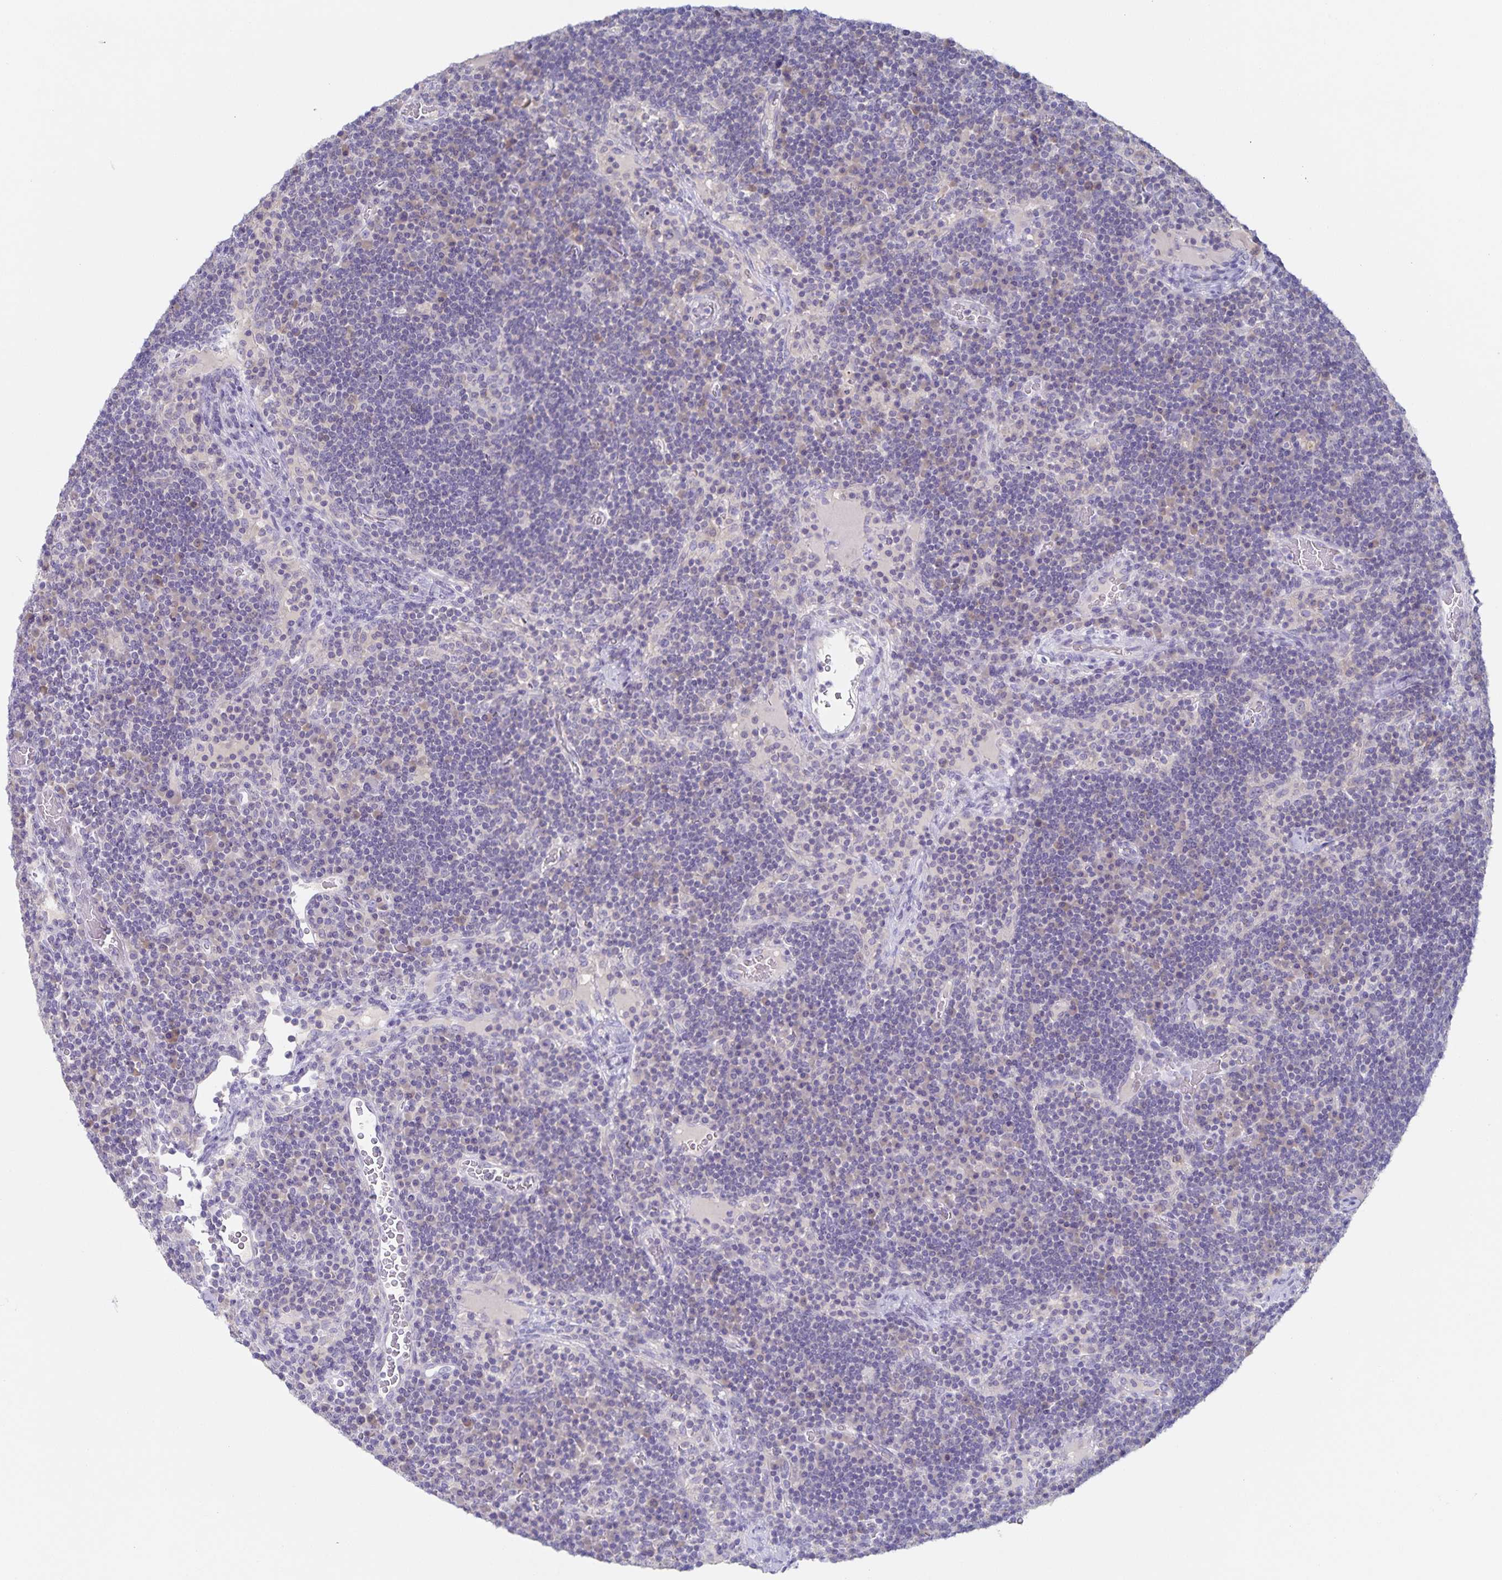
{"staining": {"intensity": "negative", "quantity": "none", "location": "none"}, "tissue": "lymph node", "cell_type": "Germinal center cells", "image_type": "normal", "snomed": [{"axis": "morphology", "description": "Normal tissue, NOS"}, {"axis": "topography", "description": "Lymph node"}], "caption": "Immunohistochemical staining of unremarkable lymph node exhibits no significant positivity in germinal center cells. The staining is performed using DAB brown chromogen with nuclei counter-stained in using hematoxylin.", "gene": "RPL36A", "patient": {"sex": "male", "age": 67}}